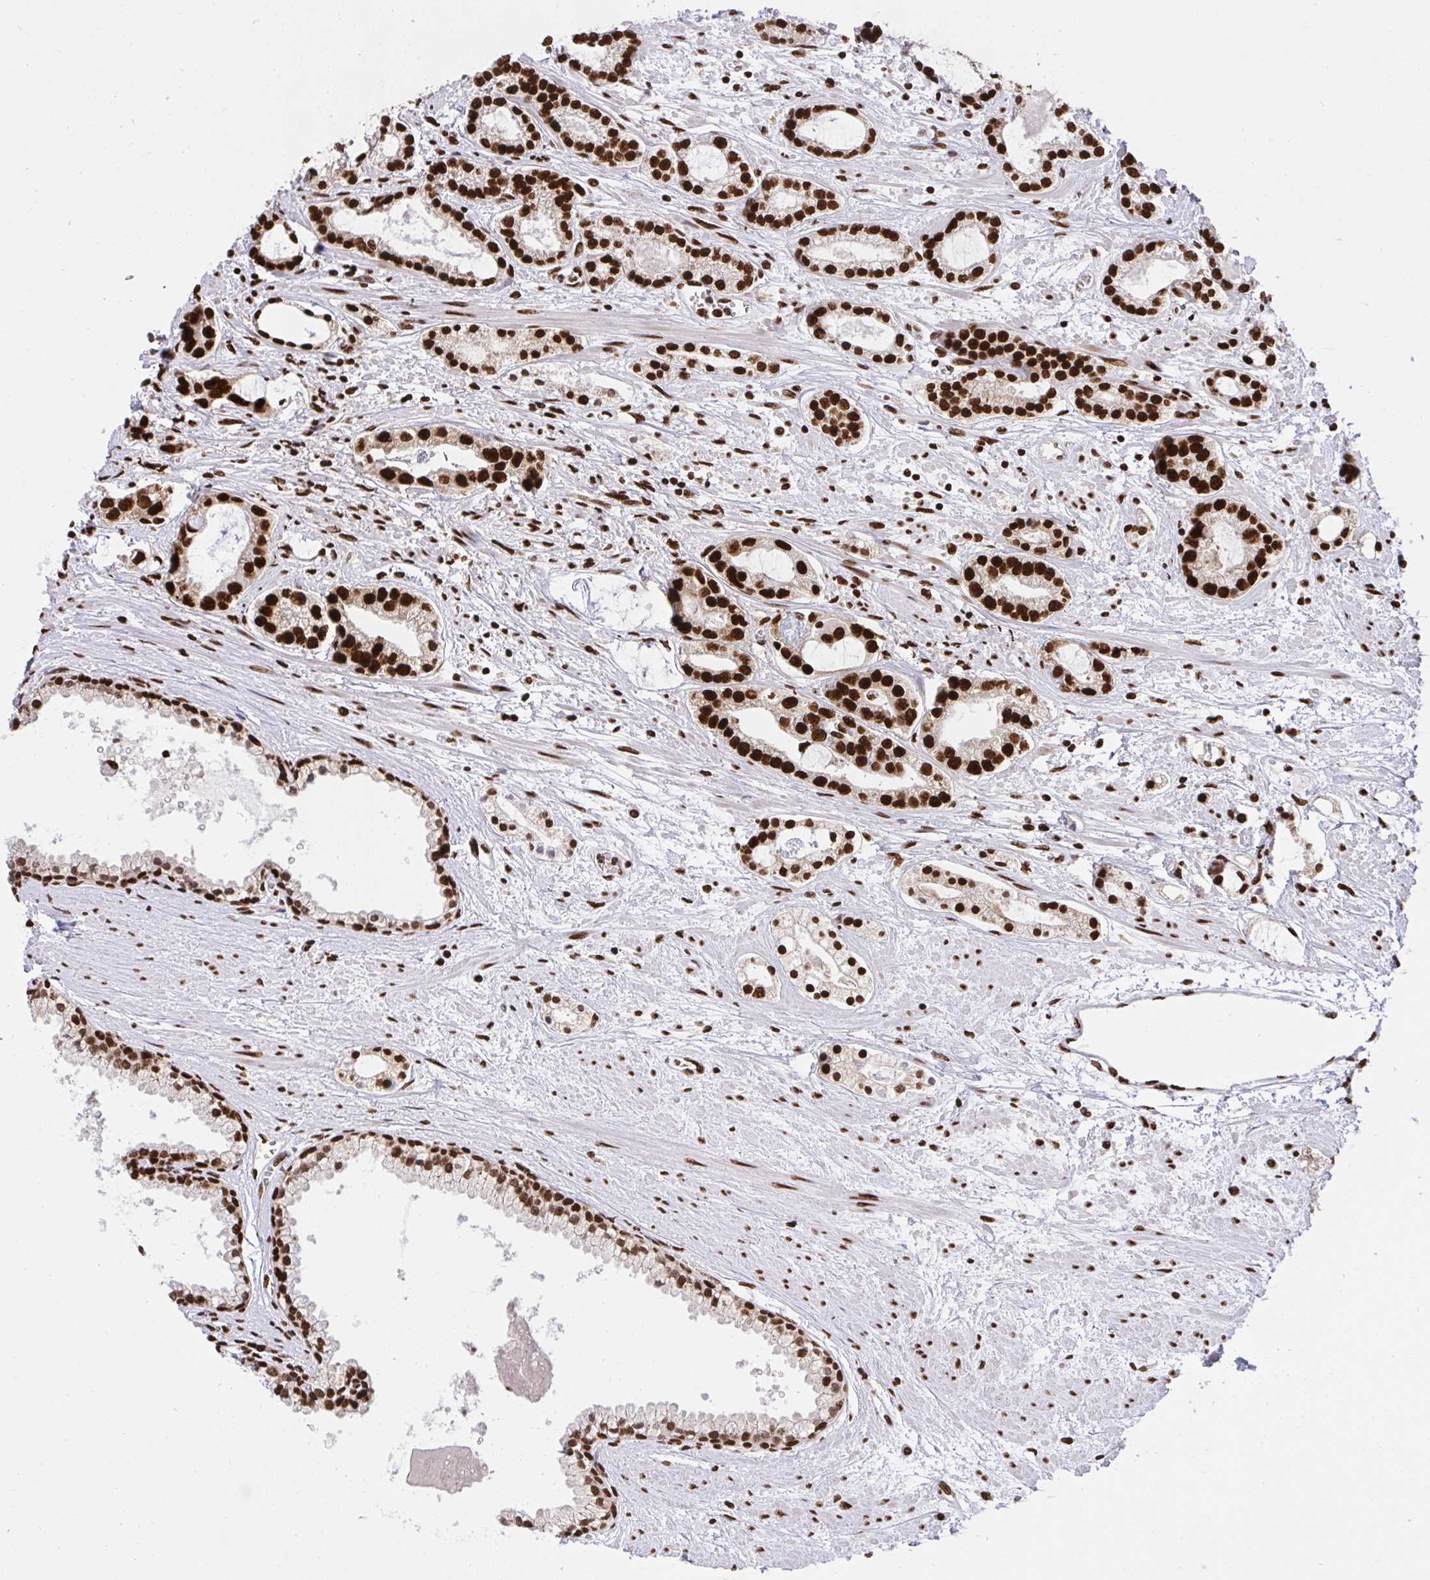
{"staining": {"intensity": "strong", "quantity": ">75%", "location": "nuclear"}, "tissue": "prostate cancer", "cell_type": "Tumor cells", "image_type": "cancer", "snomed": [{"axis": "morphology", "description": "Adenocarcinoma, Medium grade"}, {"axis": "topography", "description": "Prostate"}], "caption": "High-power microscopy captured an IHC micrograph of prostate cancer, revealing strong nuclear positivity in approximately >75% of tumor cells.", "gene": "HNRNPL", "patient": {"sex": "male", "age": 57}}